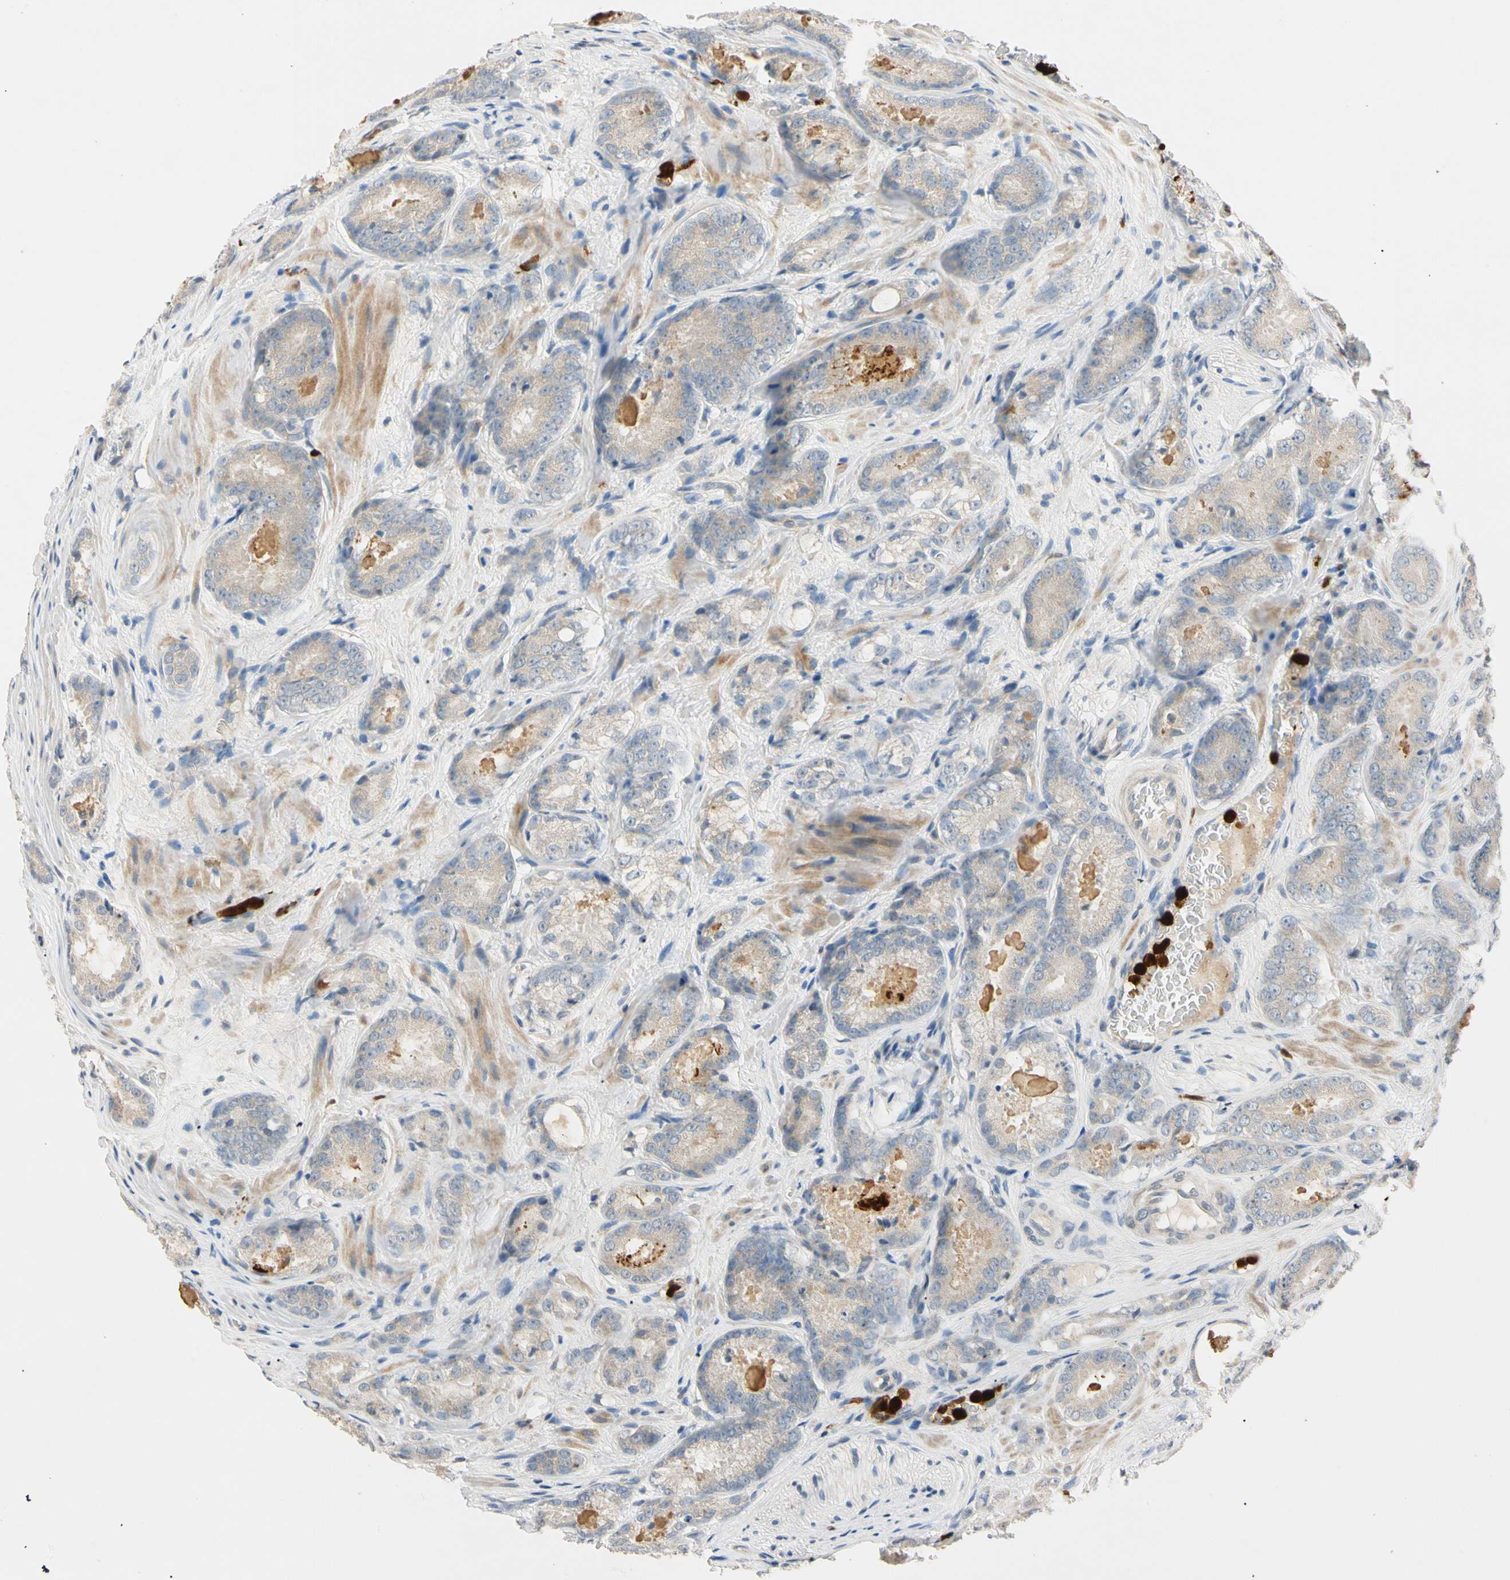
{"staining": {"intensity": "weak", "quantity": "25%-75%", "location": "cytoplasmic/membranous"}, "tissue": "prostate cancer", "cell_type": "Tumor cells", "image_type": "cancer", "snomed": [{"axis": "morphology", "description": "Adenocarcinoma, High grade"}, {"axis": "topography", "description": "Prostate"}], "caption": "The micrograph exhibits a brown stain indicating the presence of a protein in the cytoplasmic/membranous of tumor cells in prostate cancer (high-grade adenocarcinoma).", "gene": "TRAF5", "patient": {"sex": "male", "age": 64}}